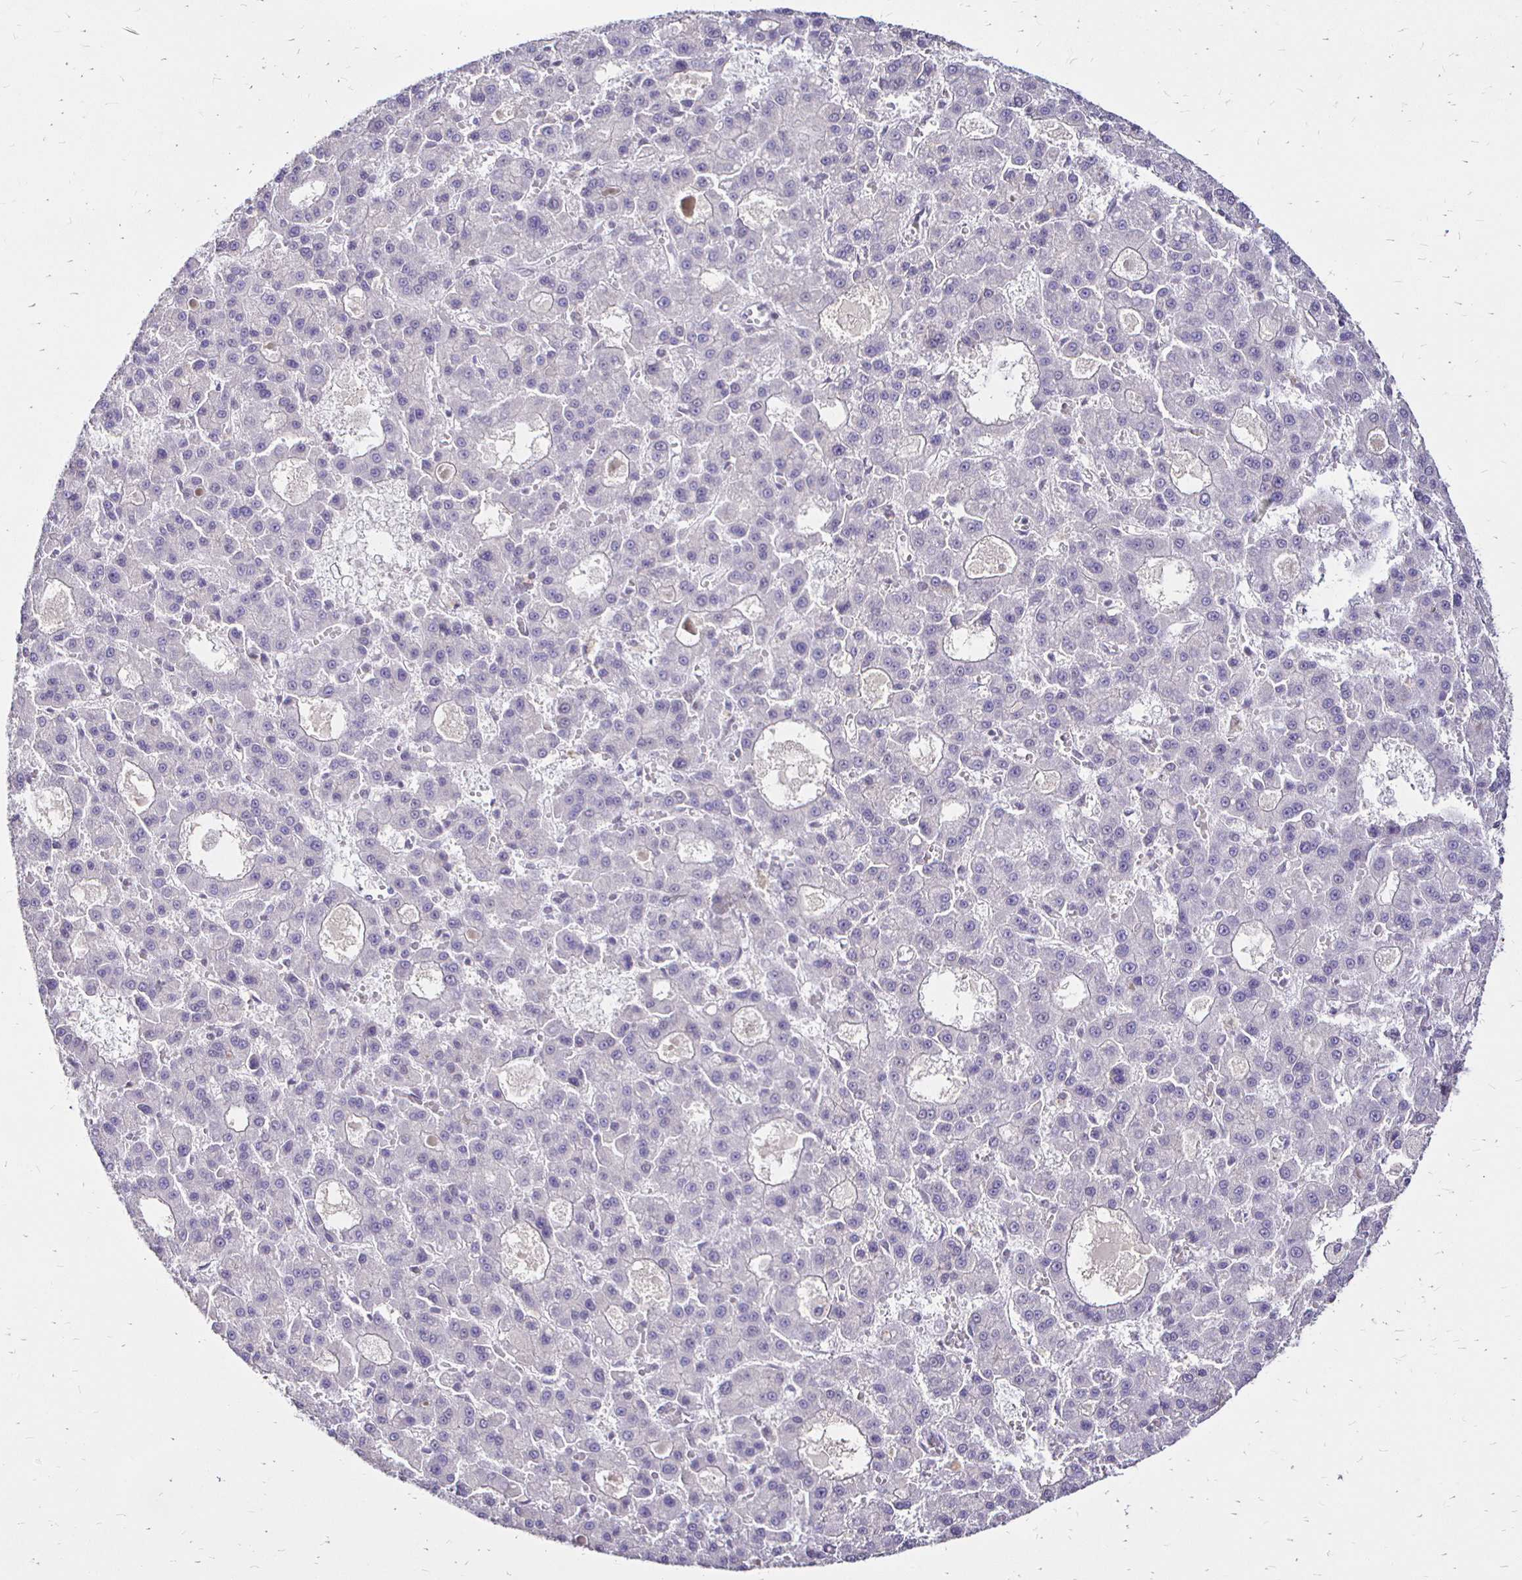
{"staining": {"intensity": "negative", "quantity": "none", "location": "none"}, "tissue": "liver cancer", "cell_type": "Tumor cells", "image_type": "cancer", "snomed": [{"axis": "morphology", "description": "Carcinoma, Hepatocellular, NOS"}, {"axis": "topography", "description": "Liver"}], "caption": "There is no significant expression in tumor cells of liver cancer (hepatocellular carcinoma).", "gene": "SIN3A", "patient": {"sex": "male", "age": 70}}